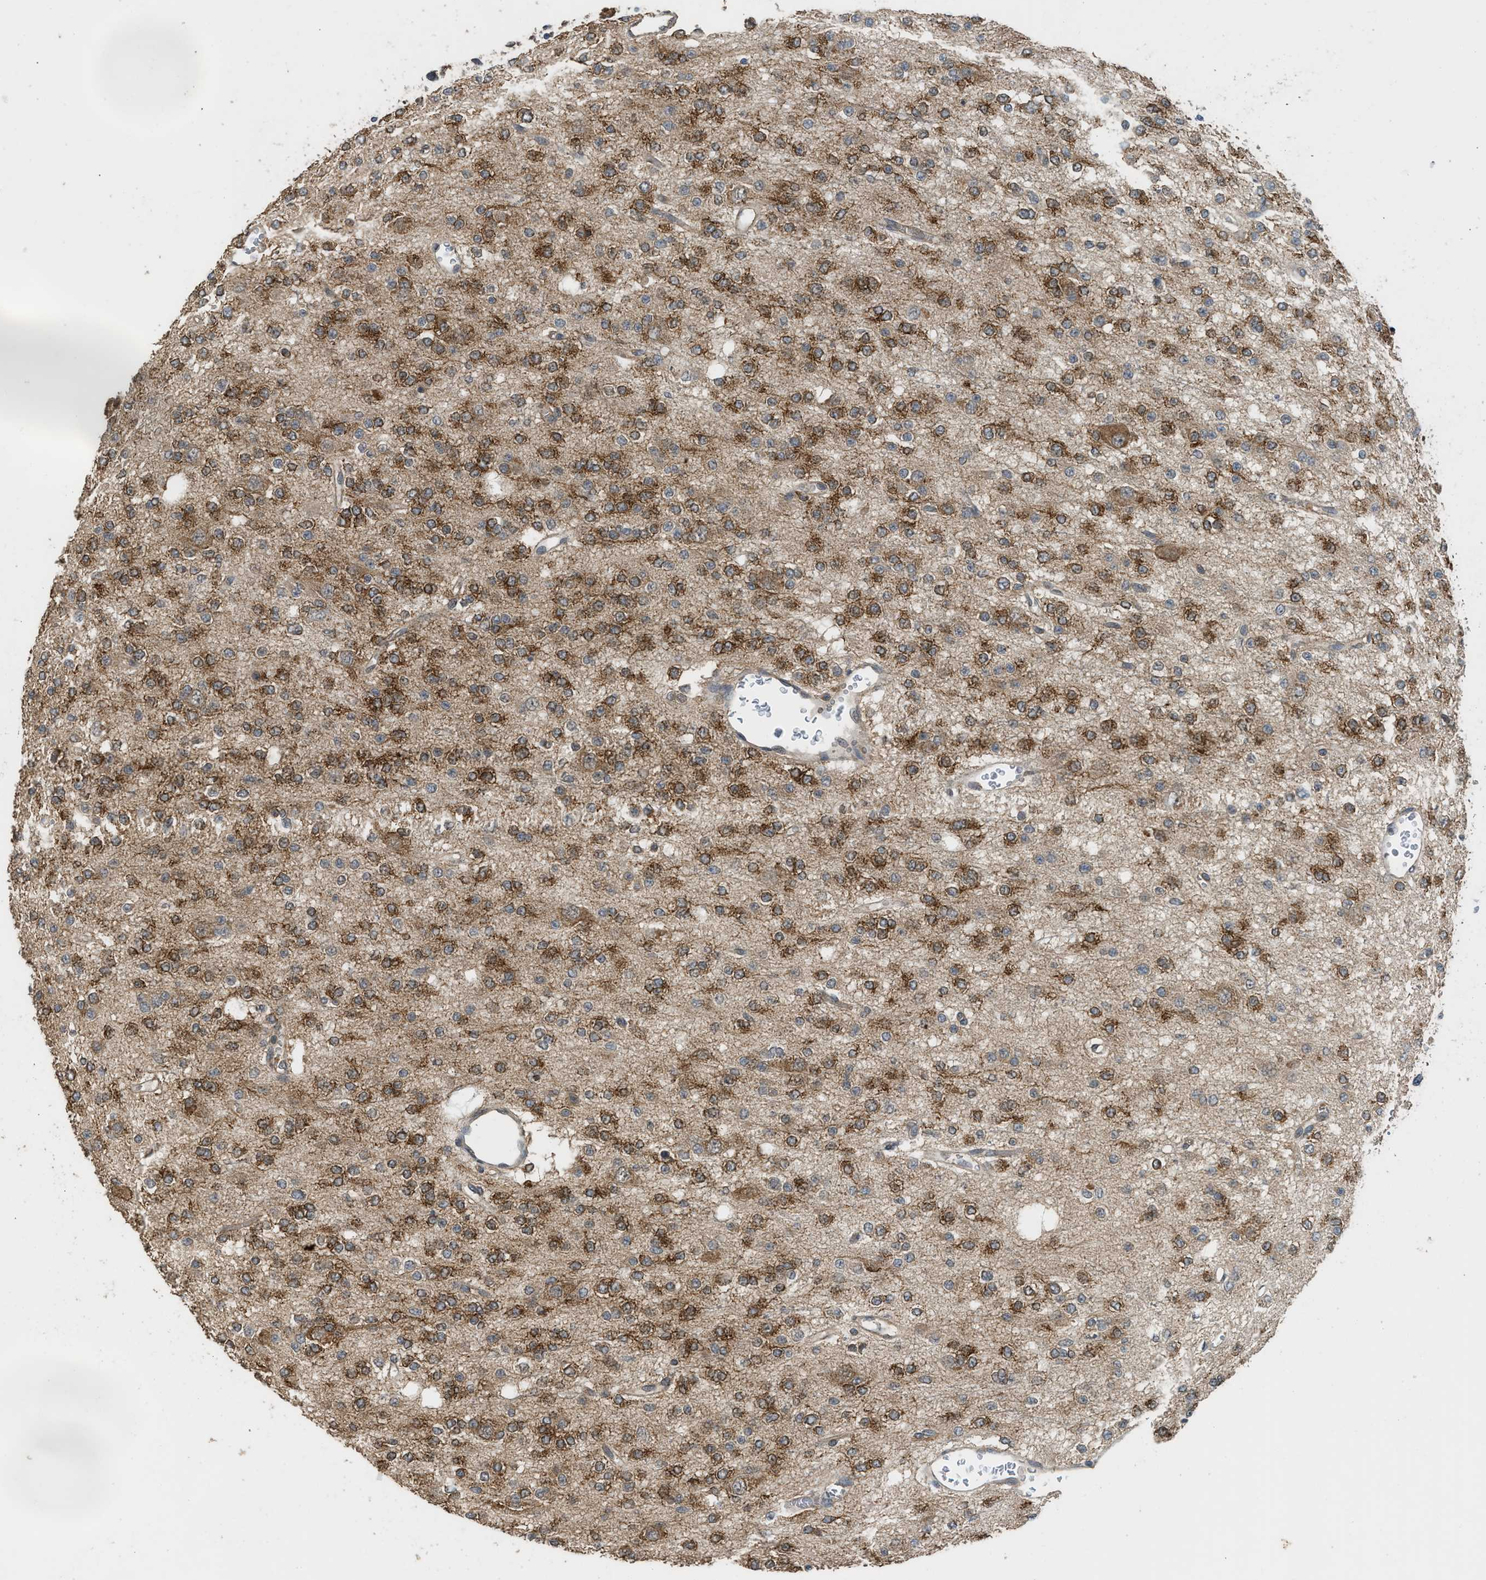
{"staining": {"intensity": "moderate", "quantity": ">75%", "location": "cytoplasmic/membranous"}, "tissue": "glioma", "cell_type": "Tumor cells", "image_type": "cancer", "snomed": [{"axis": "morphology", "description": "Glioma, malignant, Low grade"}, {"axis": "topography", "description": "Brain"}], "caption": "The immunohistochemical stain labels moderate cytoplasmic/membranous expression in tumor cells of malignant glioma (low-grade) tissue. (brown staining indicates protein expression, while blue staining denotes nuclei).", "gene": "HIP1R", "patient": {"sex": "male", "age": 38}}